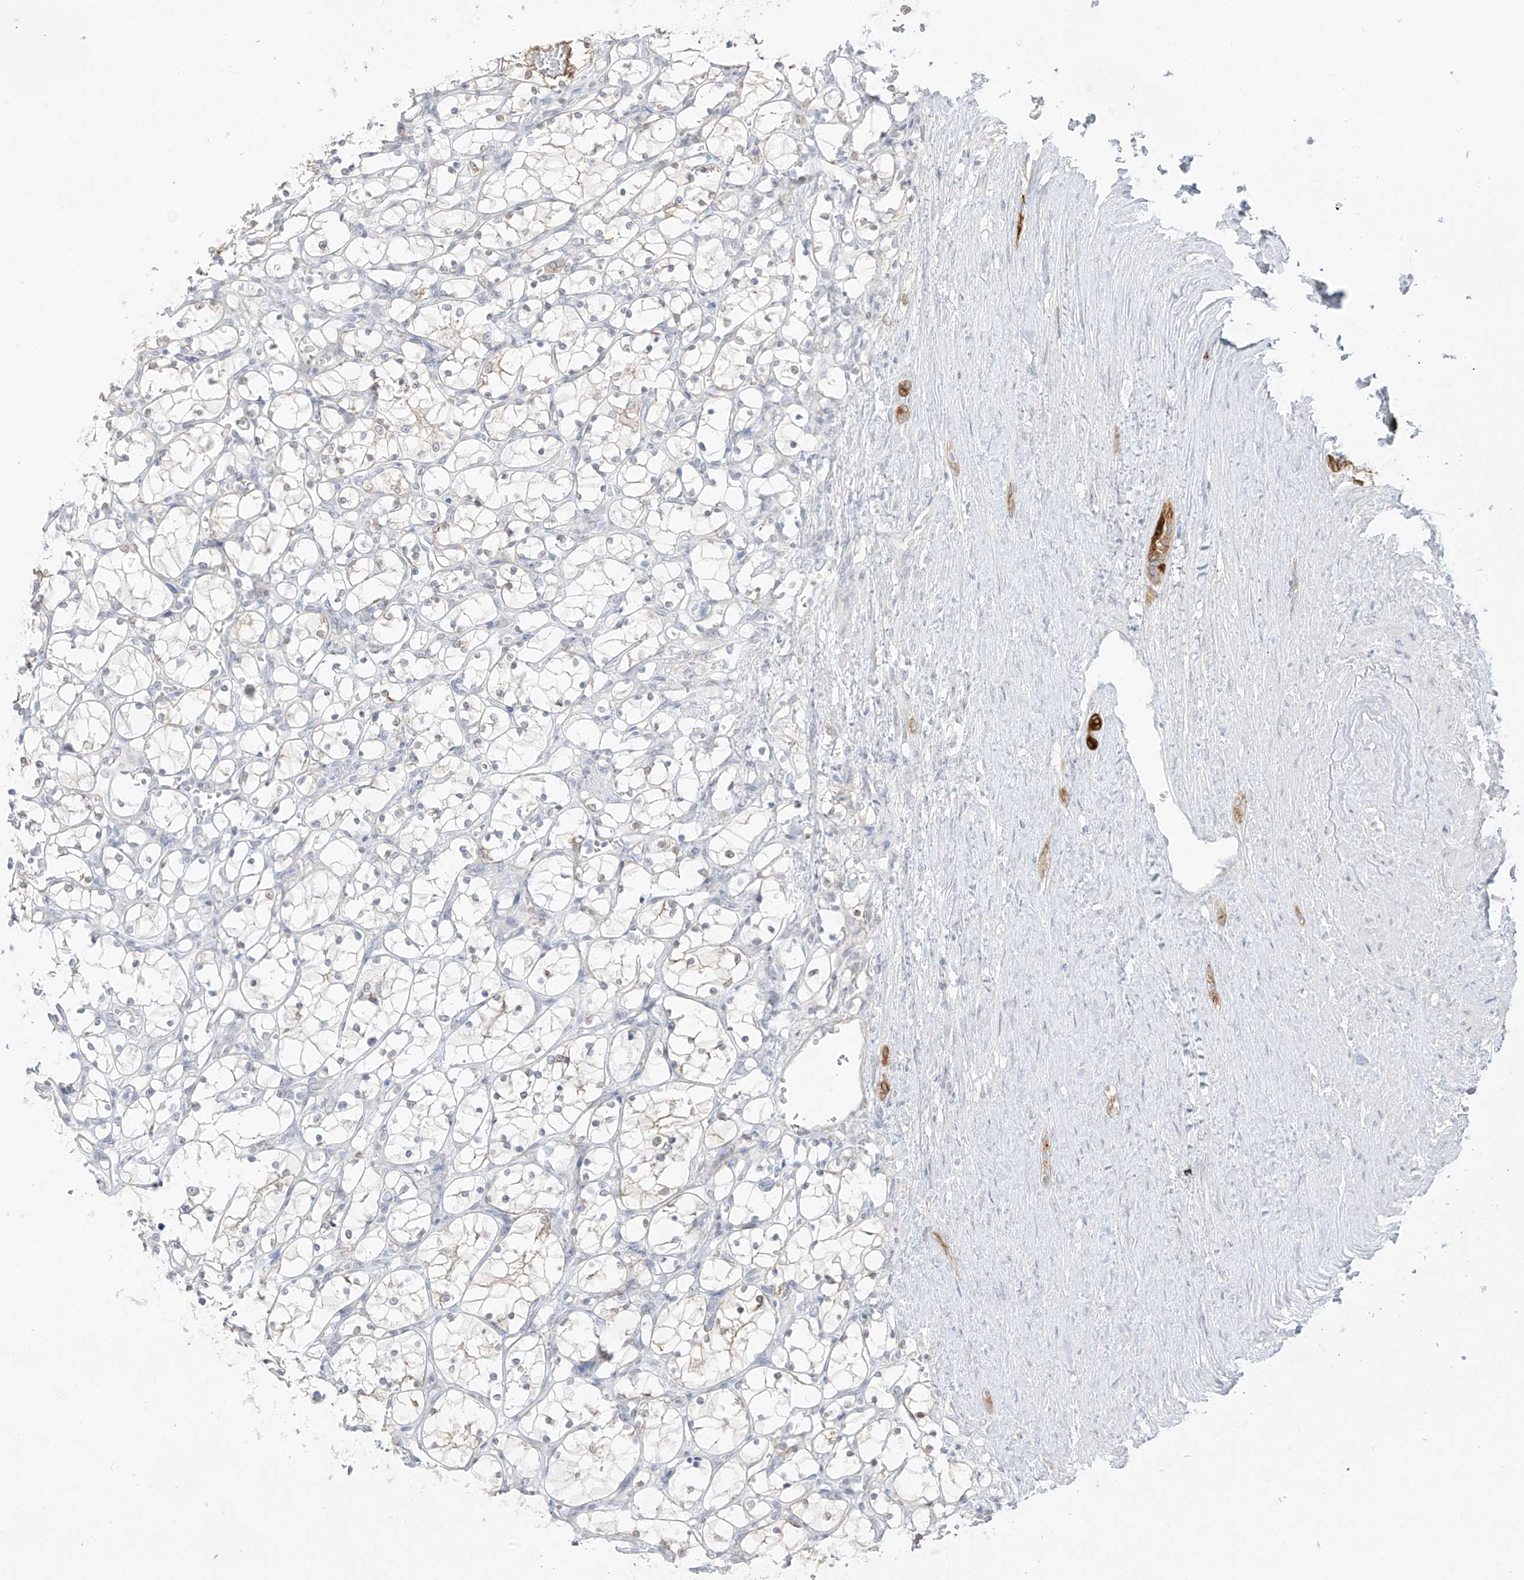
{"staining": {"intensity": "negative", "quantity": "none", "location": "none"}, "tissue": "renal cancer", "cell_type": "Tumor cells", "image_type": "cancer", "snomed": [{"axis": "morphology", "description": "Adenocarcinoma, NOS"}, {"axis": "topography", "description": "Kidney"}], "caption": "Tumor cells show no significant positivity in renal cancer. (DAB immunohistochemistry (IHC), high magnification).", "gene": "DCDC2", "patient": {"sex": "female", "age": 69}}